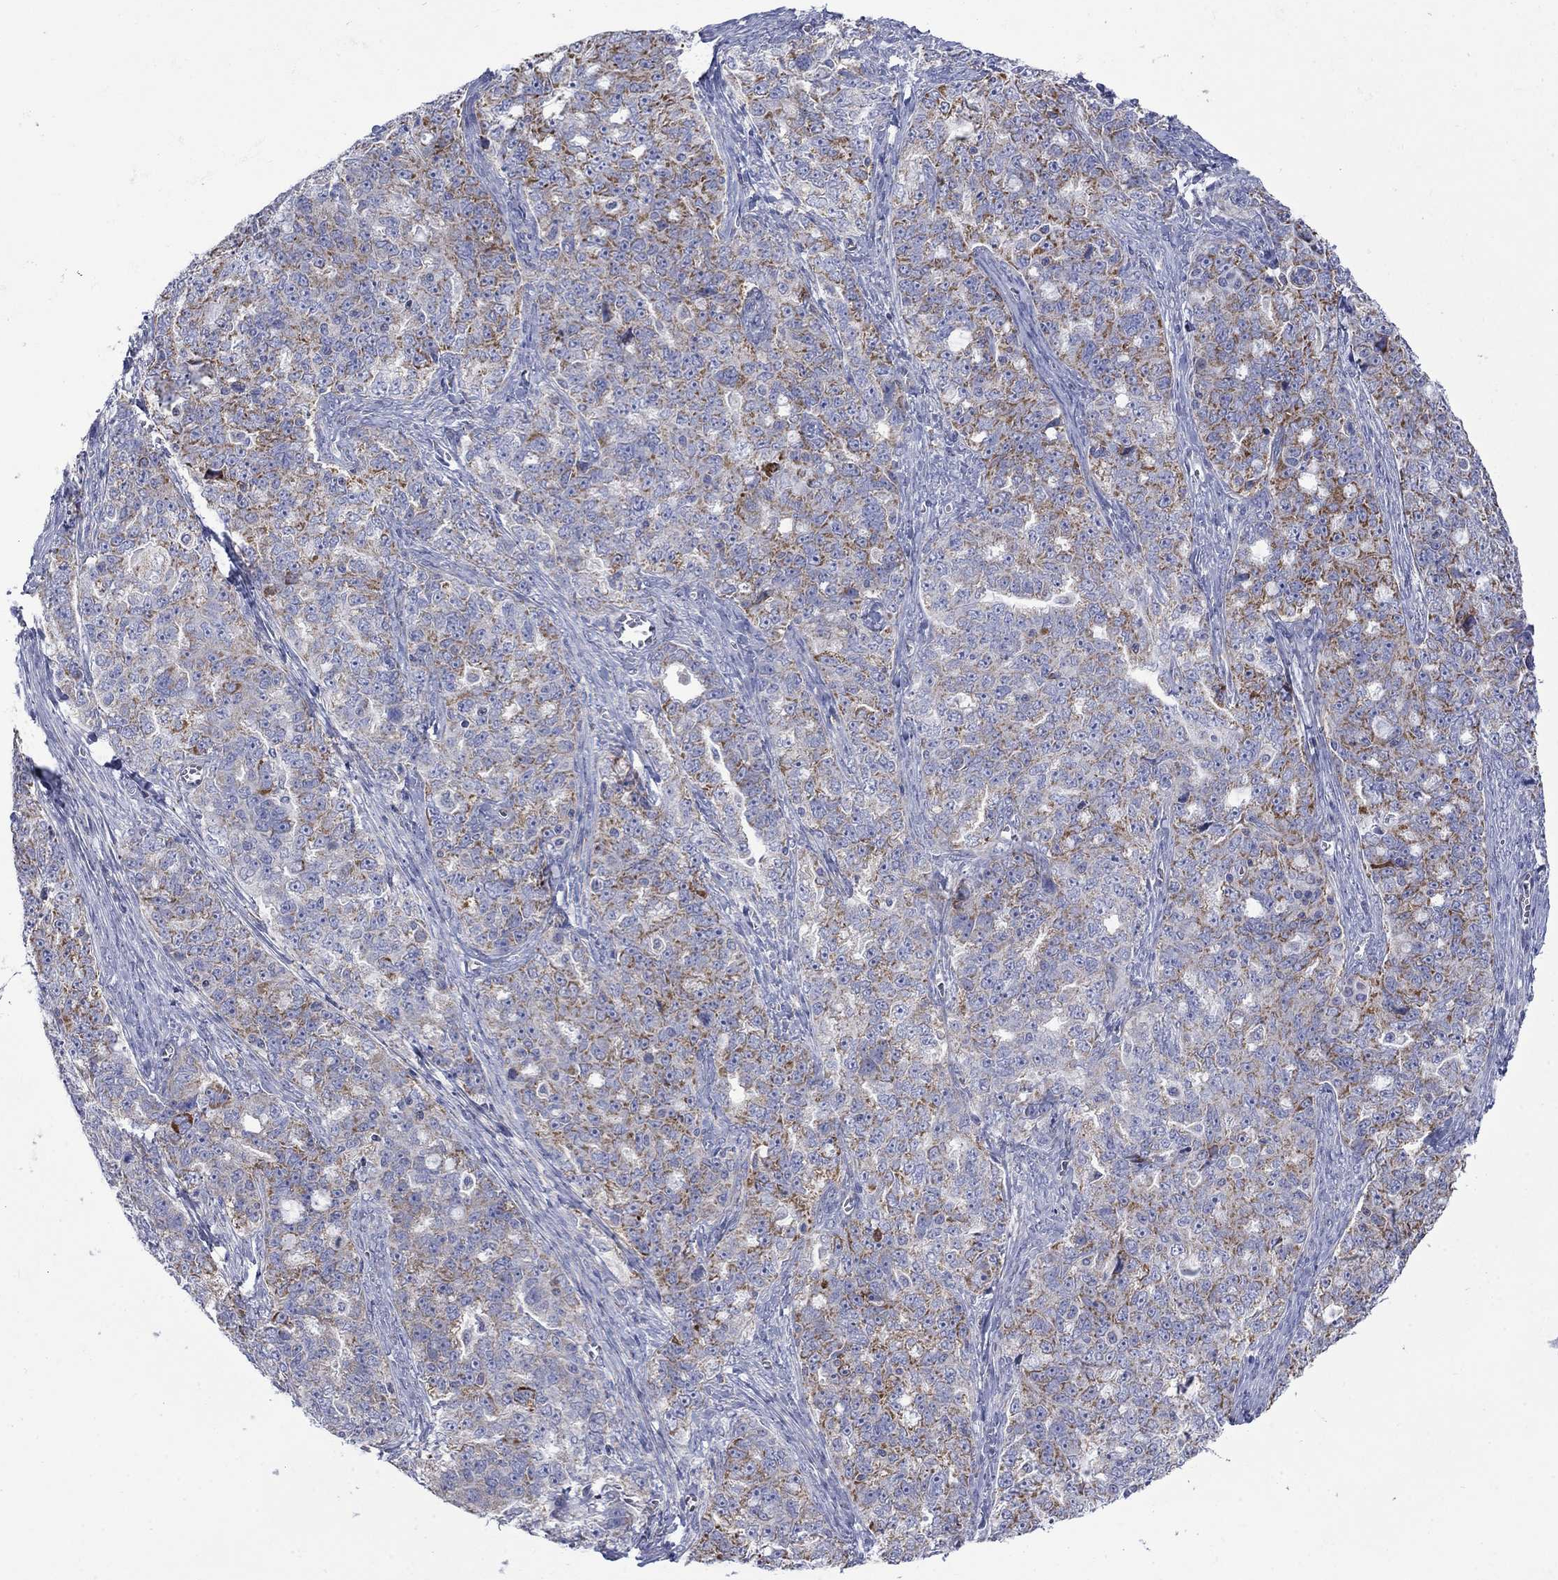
{"staining": {"intensity": "strong", "quantity": "<25%", "location": "cytoplasmic/membranous"}, "tissue": "ovarian cancer", "cell_type": "Tumor cells", "image_type": "cancer", "snomed": [{"axis": "morphology", "description": "Cystadenocarcinoma, serous, NOS"}, {"axis": "topography", "description": "Ovary"}], "caption": "IHC of human ovarian cancer (serous cystadenocarcinoma) shows medium levels of strong cytoplasmic/membranous positivity in approximately <25% of tumor cells.", "gene": "CISD1", "patient": {"sex": "female", "age": 51}}